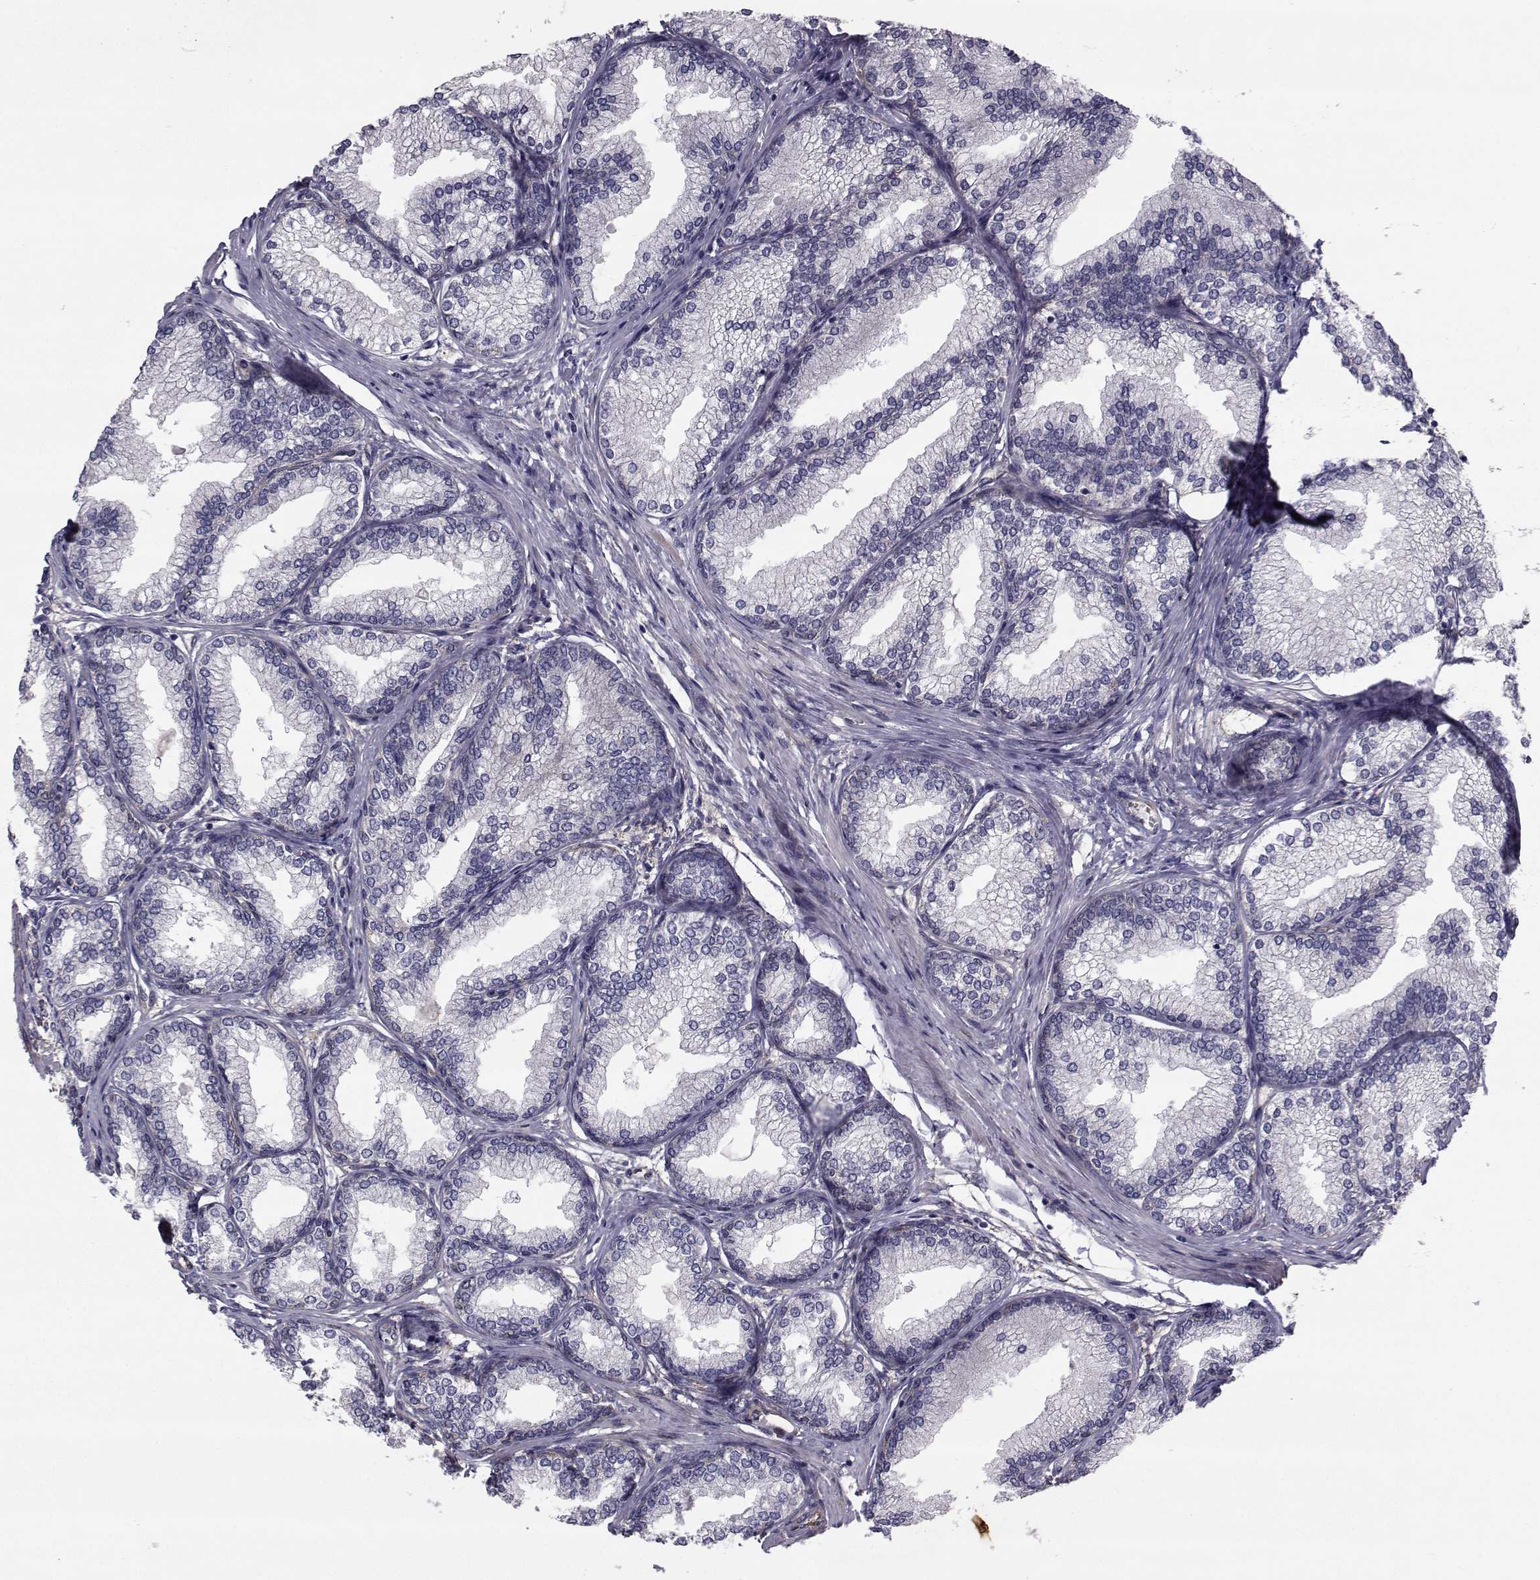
{"staining": {"intensity": "moderate", "quantity": "<25%", "location": "cytoplasmic/membranous"}, "tissue": "prostate", "cell_type": "Glandular cells", "image_type": "normal", "snomed": [{"axis": "morphology", "description": "Normal tissue, NOS"}, {"axis": "topography", "description": "Prostate"}], "caption": "Approximately <25% of glandular cells in normal human prostate reveal moderate cytoplasmic/membranous protein staining as visualized by brown immunohistochemical staining.", "gene": "TRIP10", "patient": {"sex": "male", "age": 72}}